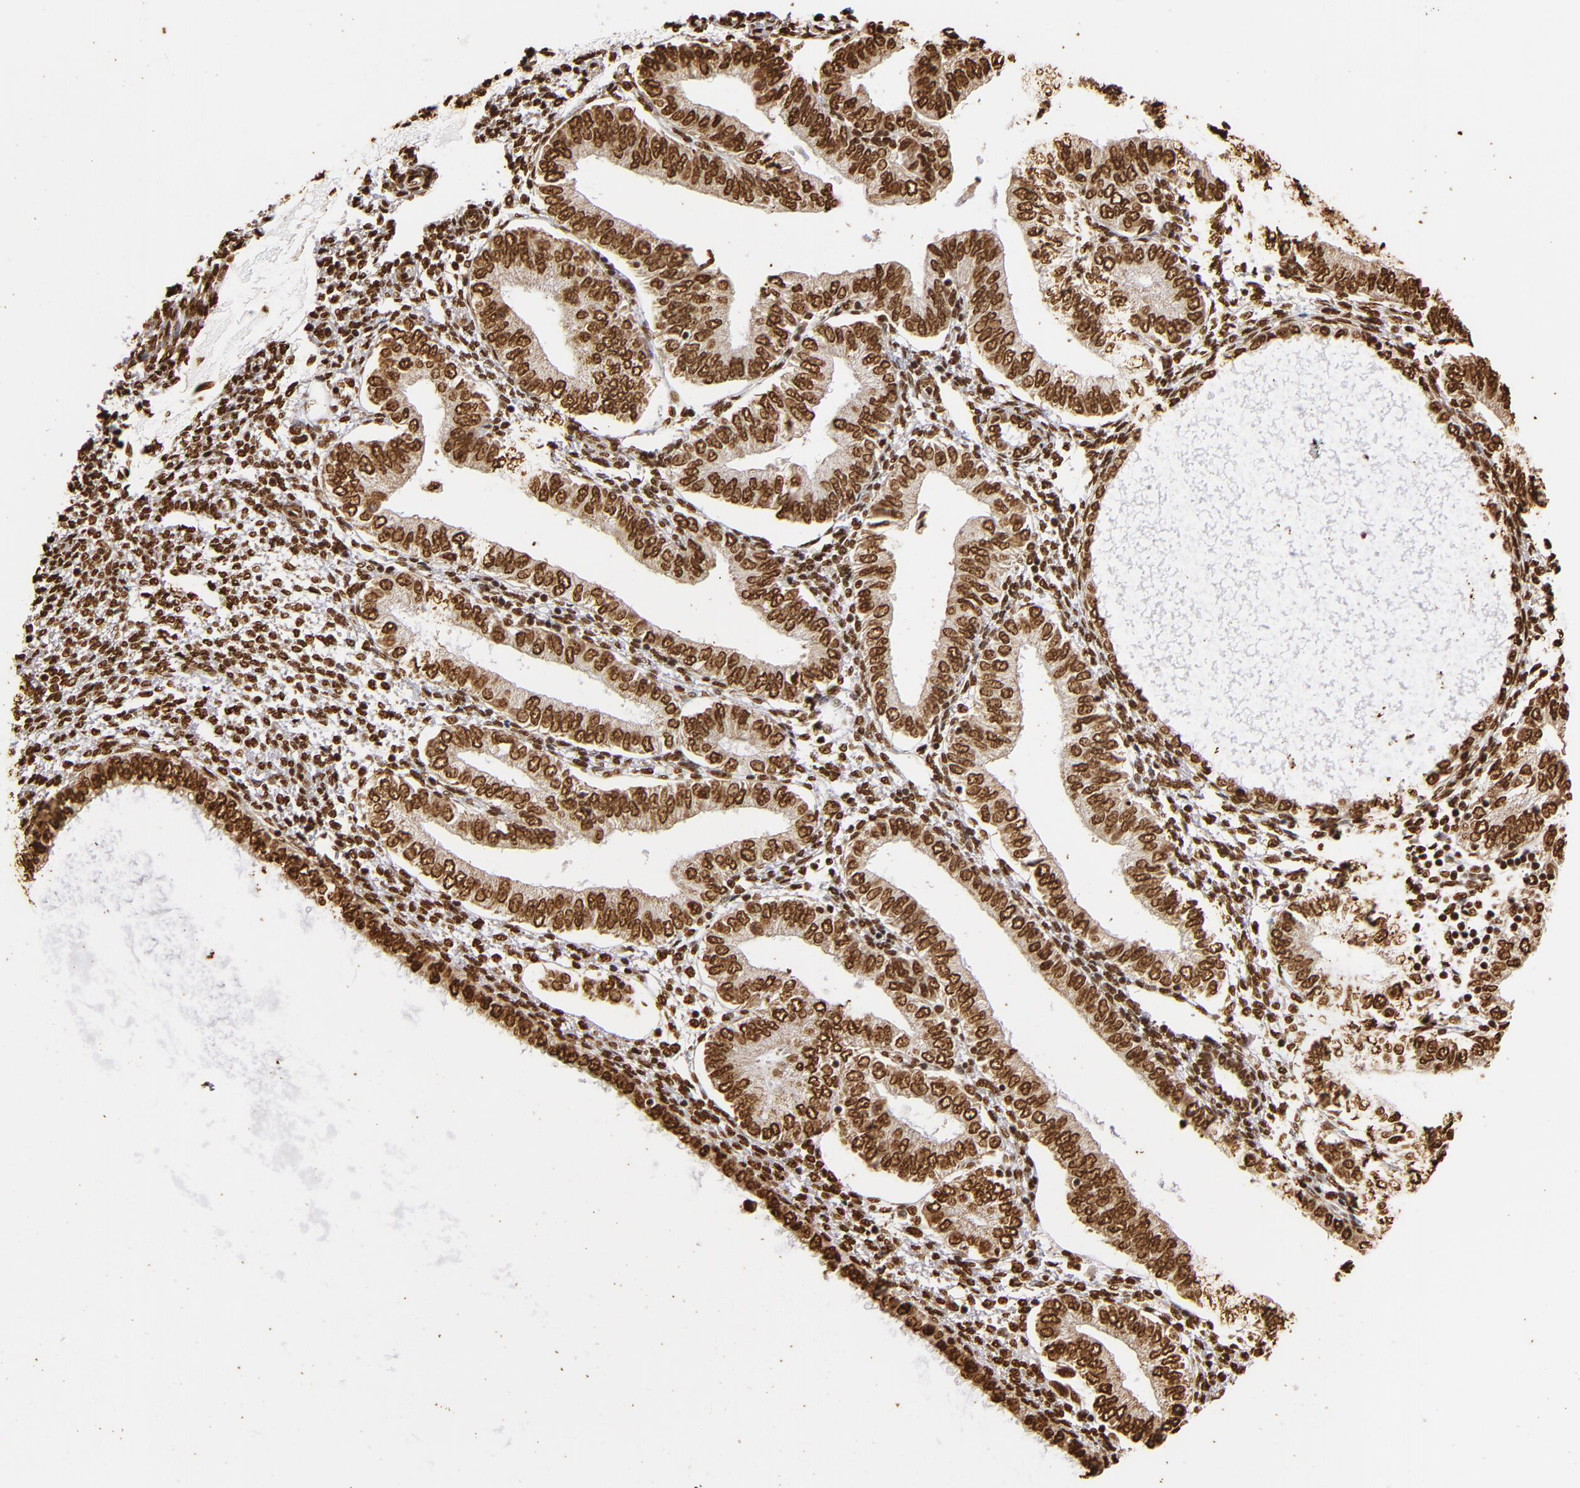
{"staining": {"intensity": "strong", "quantity": ">75%", "location": "nuclear"}, "tissue": "endometrial cancer", "cell_type": "Tumor cells", "image_type": "cancer", "snomed": [{"axis": "morphology", "description": "Adenocarcinoma, NOS"}, {"axis": "topography", "description": "Endometrium"}], "caption": "Protein expression analysis of human adenocarcinoma (endometrial) reveals strong nuclear expression in approximately >75% of tumor cells. The staining is performed using DAB (3,3'-diaminobenzidine) brown chromogen to label protein expression. The nuclei are counter-stained blue using hematoxylin.", "gene": "ILF3", "patient": {"sex": "female", "age": 51}}